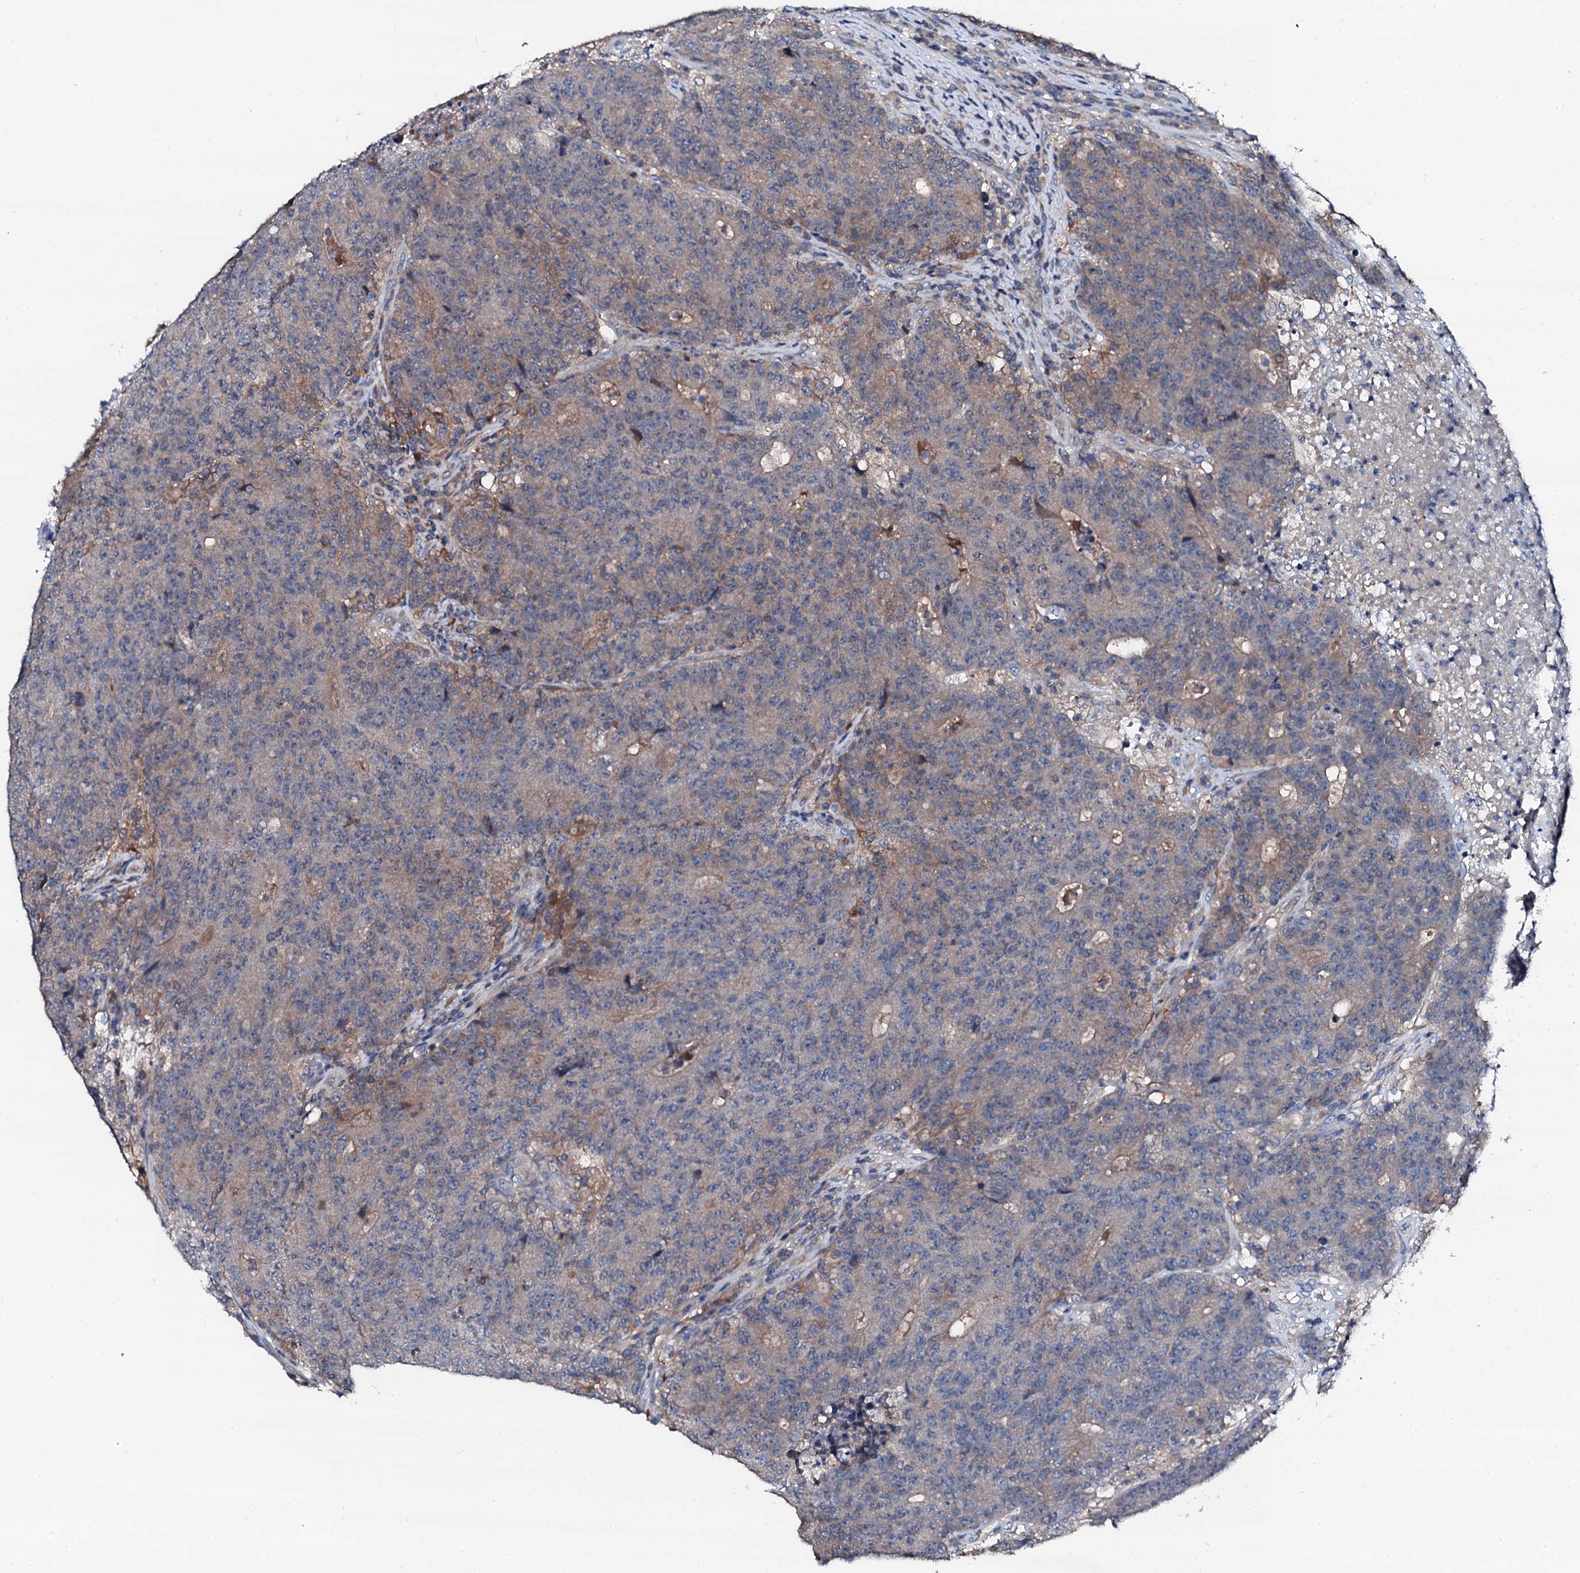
{"staining": {"intensity": "weak", "quantity": "<25%", "location": "cytoplasmic/membranous"}, "tissue": "colorectal cancer", "cell_type": "Tumor cells", "image_type": "cancer", "snomed": [{"axis": "morphology", "description": "Adenocarcinoma, NOS"}, {"axis": "topography", "description": "Colon"}], "caption": "The immunohistochemistry histopathology image has no significant expression in tumor cells of adenocarcinoma (colorectal) tissue.", "gene": "TRAFD1", "patient": {"sex": "female", "age": 75}}